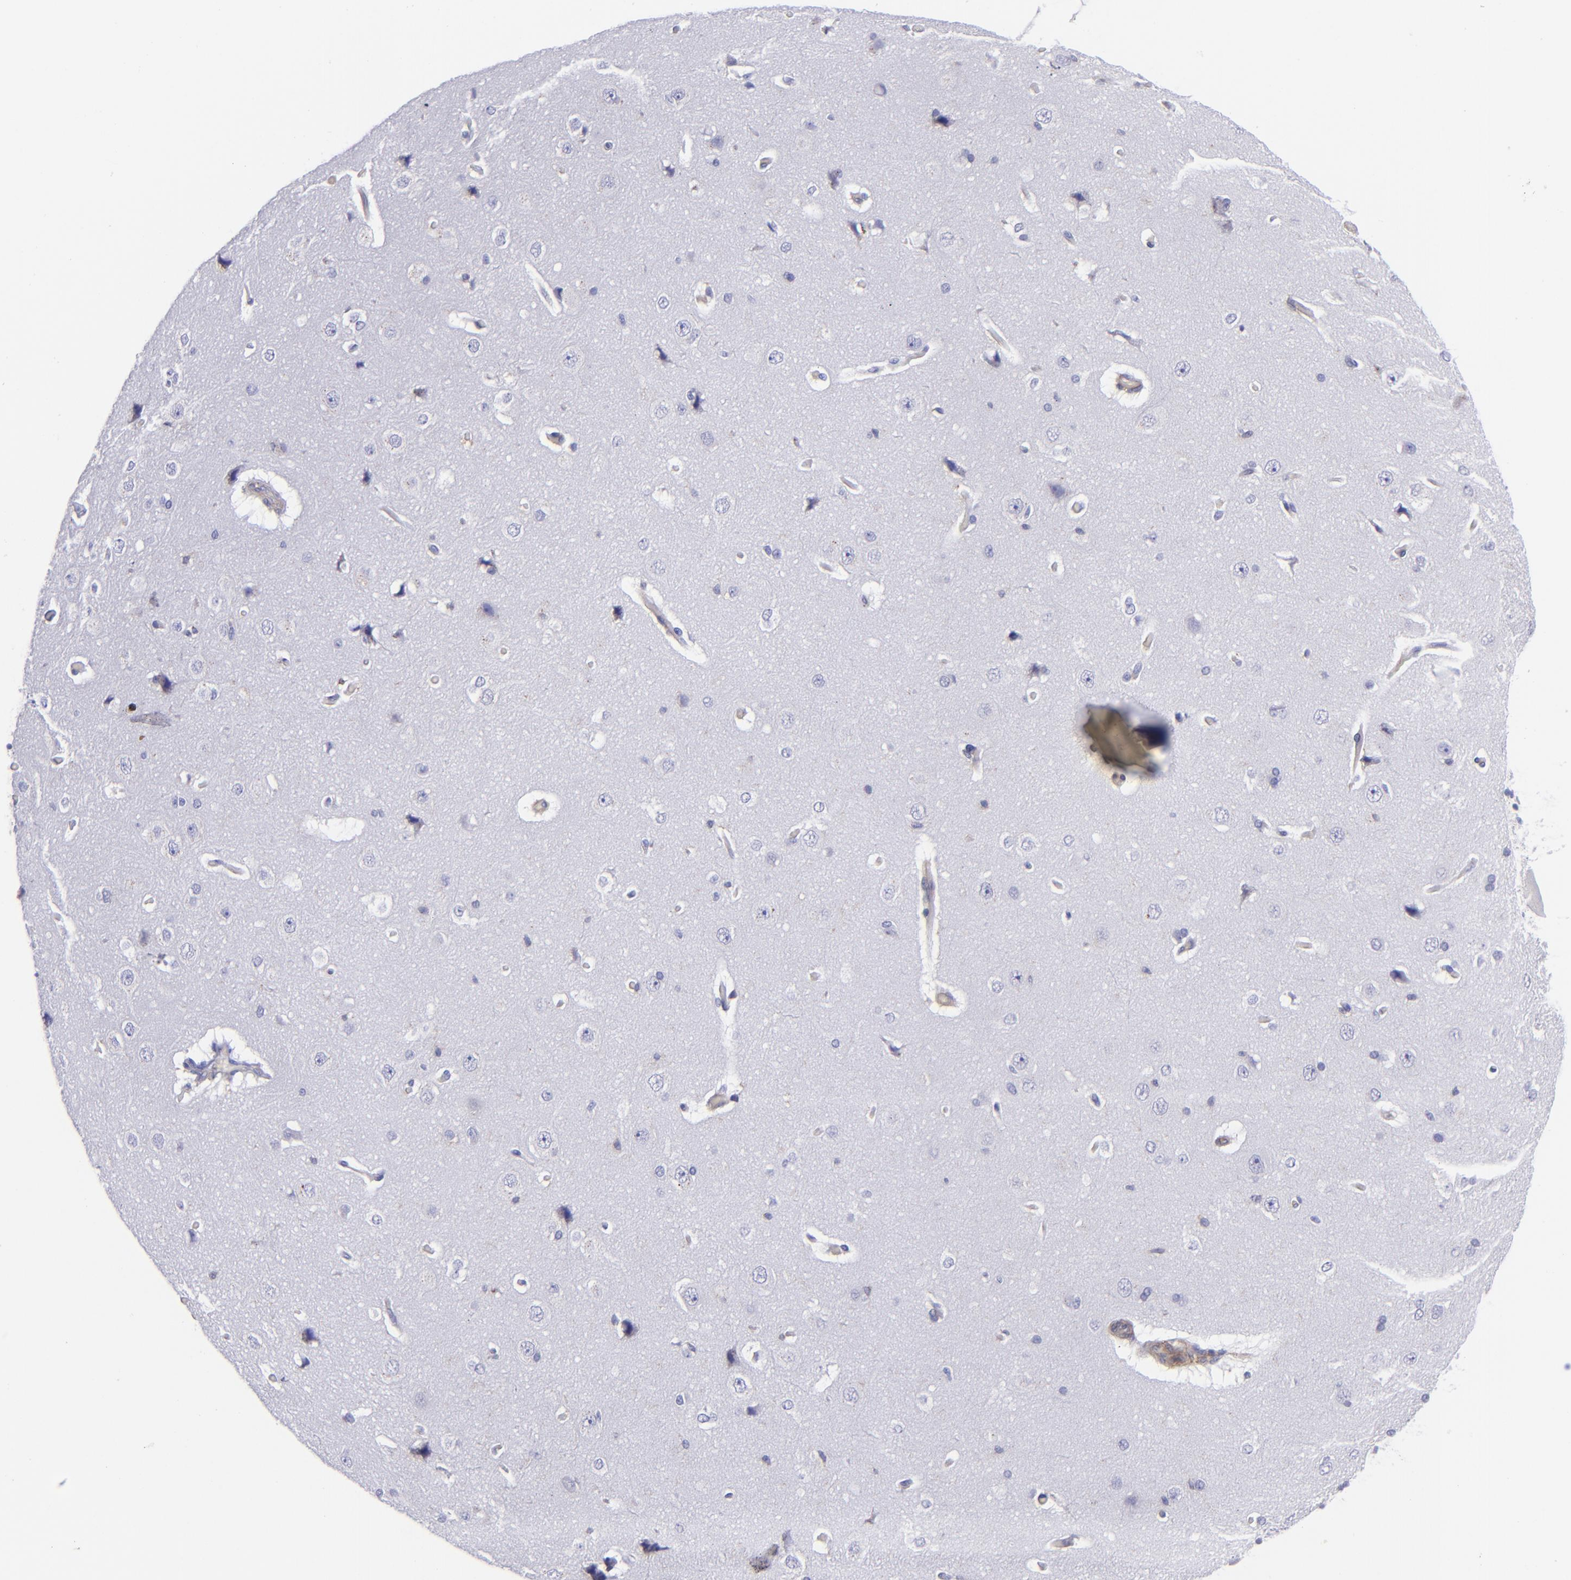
{"staining": {"intensity": "weak", "quantity": ">75%", "location": "cytoplasmic/membranous"}, "tissue": "cerebral cortex", "cell_type": "Endothelial cells", "image_type": "normal", "snomed": [{"axis": "morphology", "description": "Normal tissue, NOS"}, {"axis": "topography", "description": "Cerebral cortex"}], "caption": "Immunohistochemistry (IHC) staining of unremarkable cerebral cortex, which reveals low levels of weak cytoplasmic/membranous expression in approximately >75% of endothelial cells indicating weak cytoplasmic/membranous protein positivity. The staining was performed using DAB (brown) for protein detection and nuclei were counterstained in hematoxylin (blue).", "gene": "ENTPD1", "patient": {"sex": "female", "age": 45}}